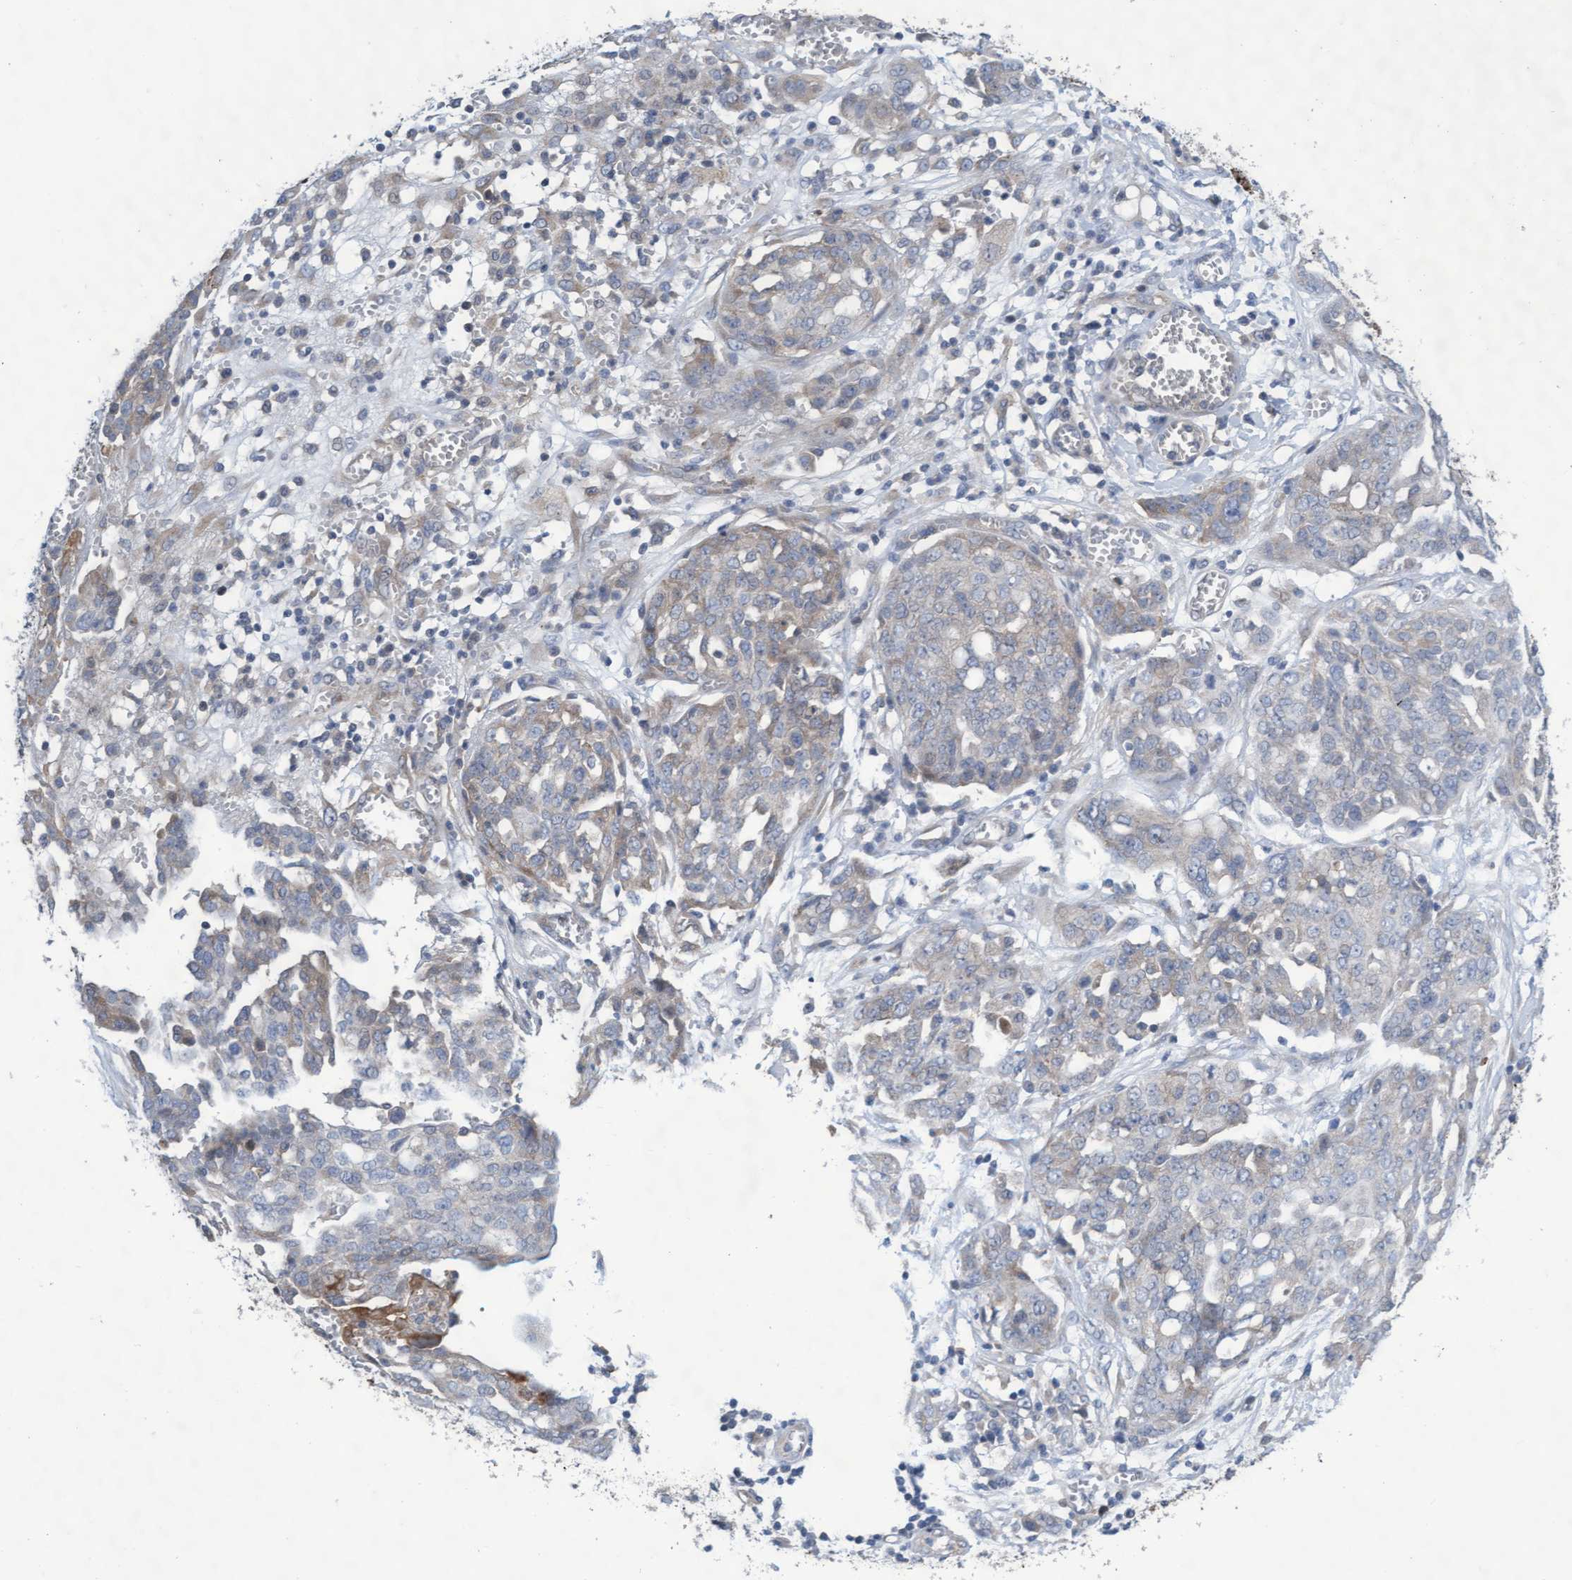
{"staining": {"intensity": "weak", "quantity": "25%-75%", "location": "cytoplasmic/membranous"}, "tissue": "ovarian cancer", "cell_type": "Tumor cells", "image_type": "cancer", "snomed": [{"axis": "morphology", "description": "Cystadenocarcinoma, serous, NOS"}, {"axis": "topography", "description": "Soft tissue"}, {"axis": "topography", "description": "Ovary"}], "caption": "Human ovarian serous cystadenocarcinoma stained for a protein (brown) demonstrates weak cytoplasmic/membranous positive positivity in about 25%-75% of tumor cells.", "gene": "ABCF2", "patient": {"sex": "female", "age": 57}}